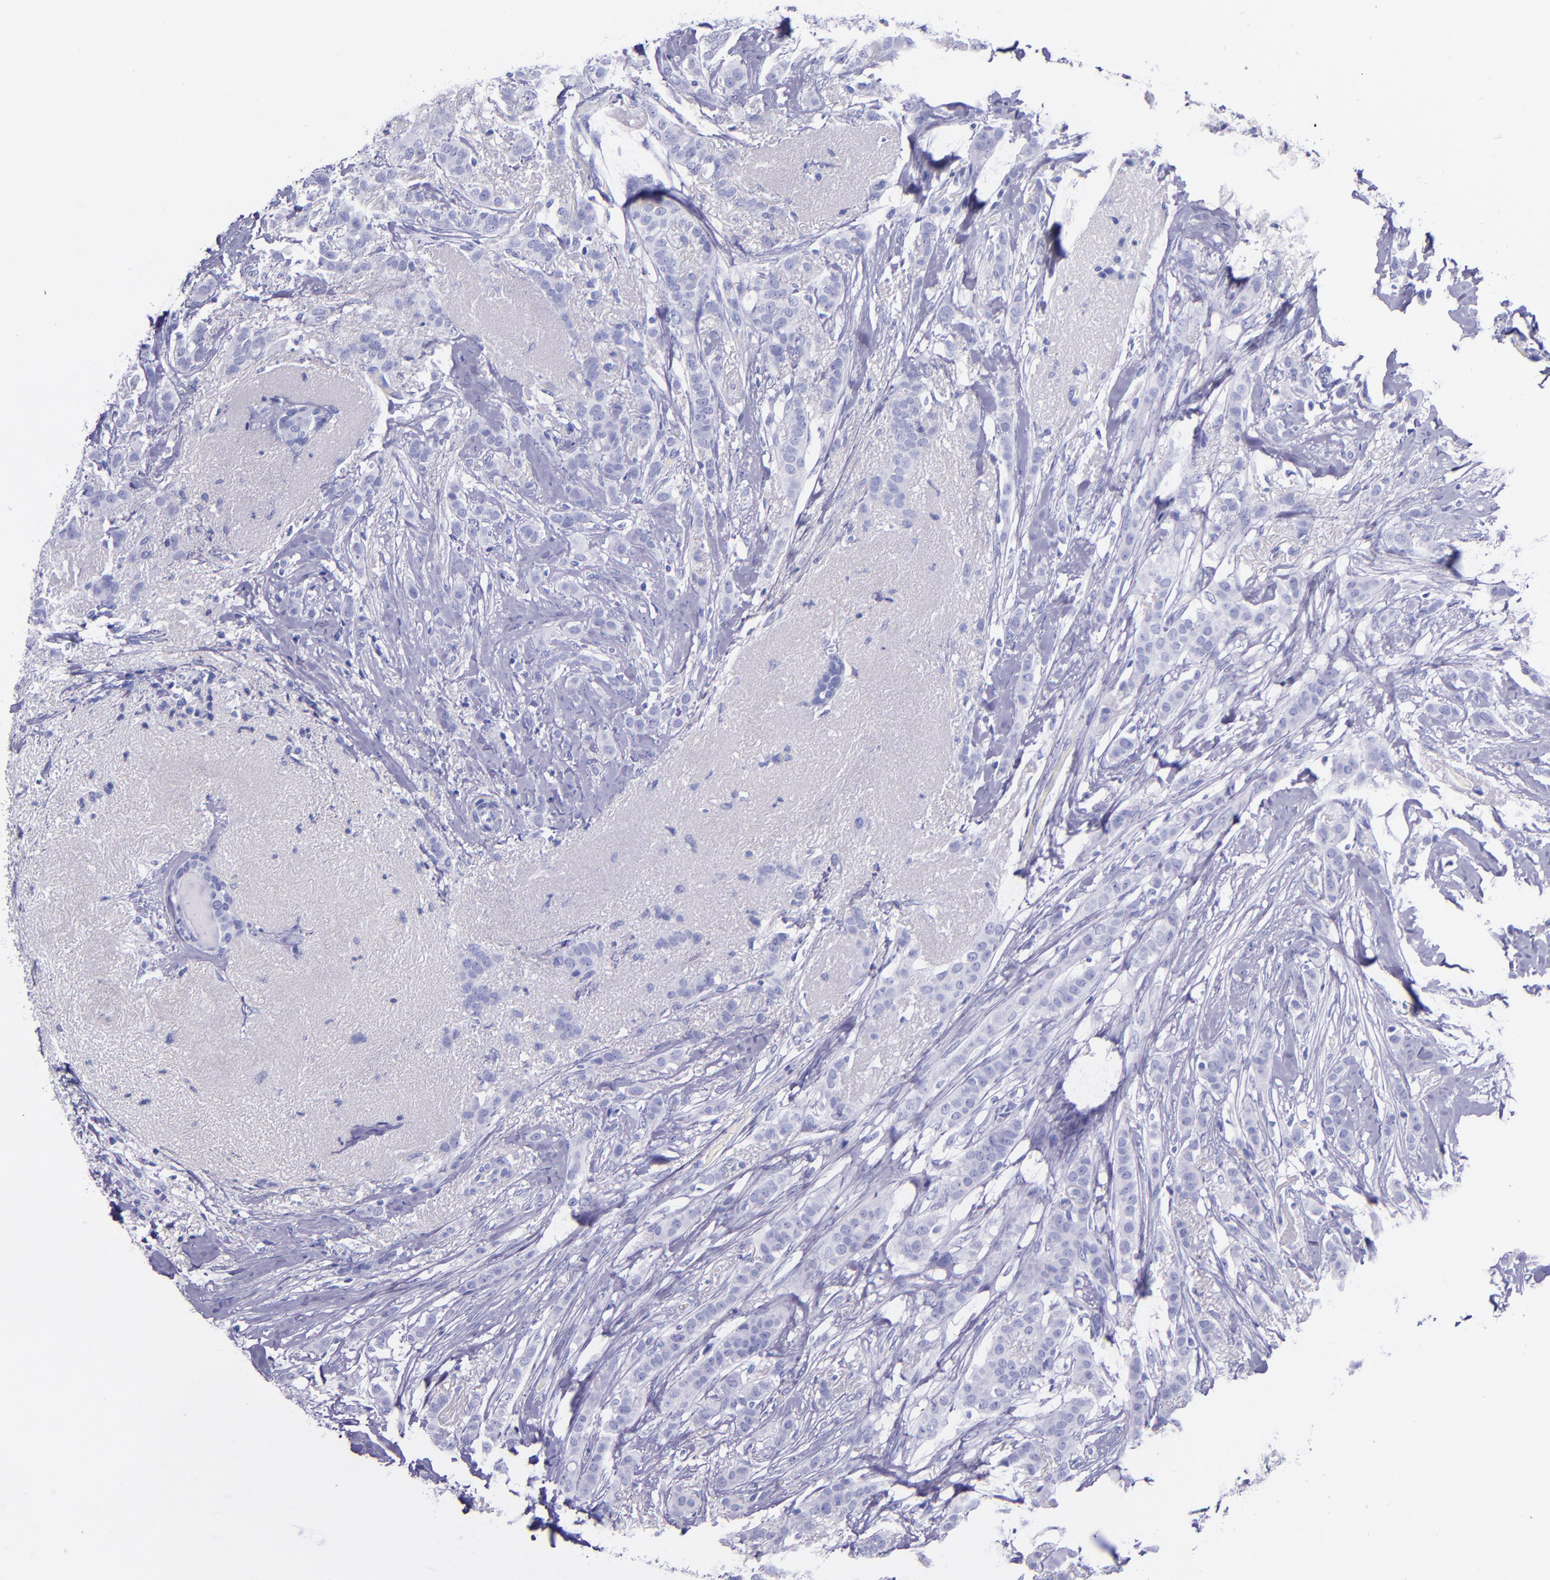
{"staining": {"intensity": "negative", "quantity": "none", "location": "none"}, "tissue": "breast cancer", "cell_type": "Tumor cells", "image_type": "cancer", "snomed": [{"axis": "morphology", "description": "Lobular carcinoma"}, {"axis": "topography", "description": "Breast"}], "caption": "IHC photomicrograph of neoplastic tissue: breast cancer stained with DAB (3,3'-diaminobenzidine) demonstrates no significant protein positivity in tumor cells.", "gene": "MBP", "patient": {"sex": "female", "age": 55}}